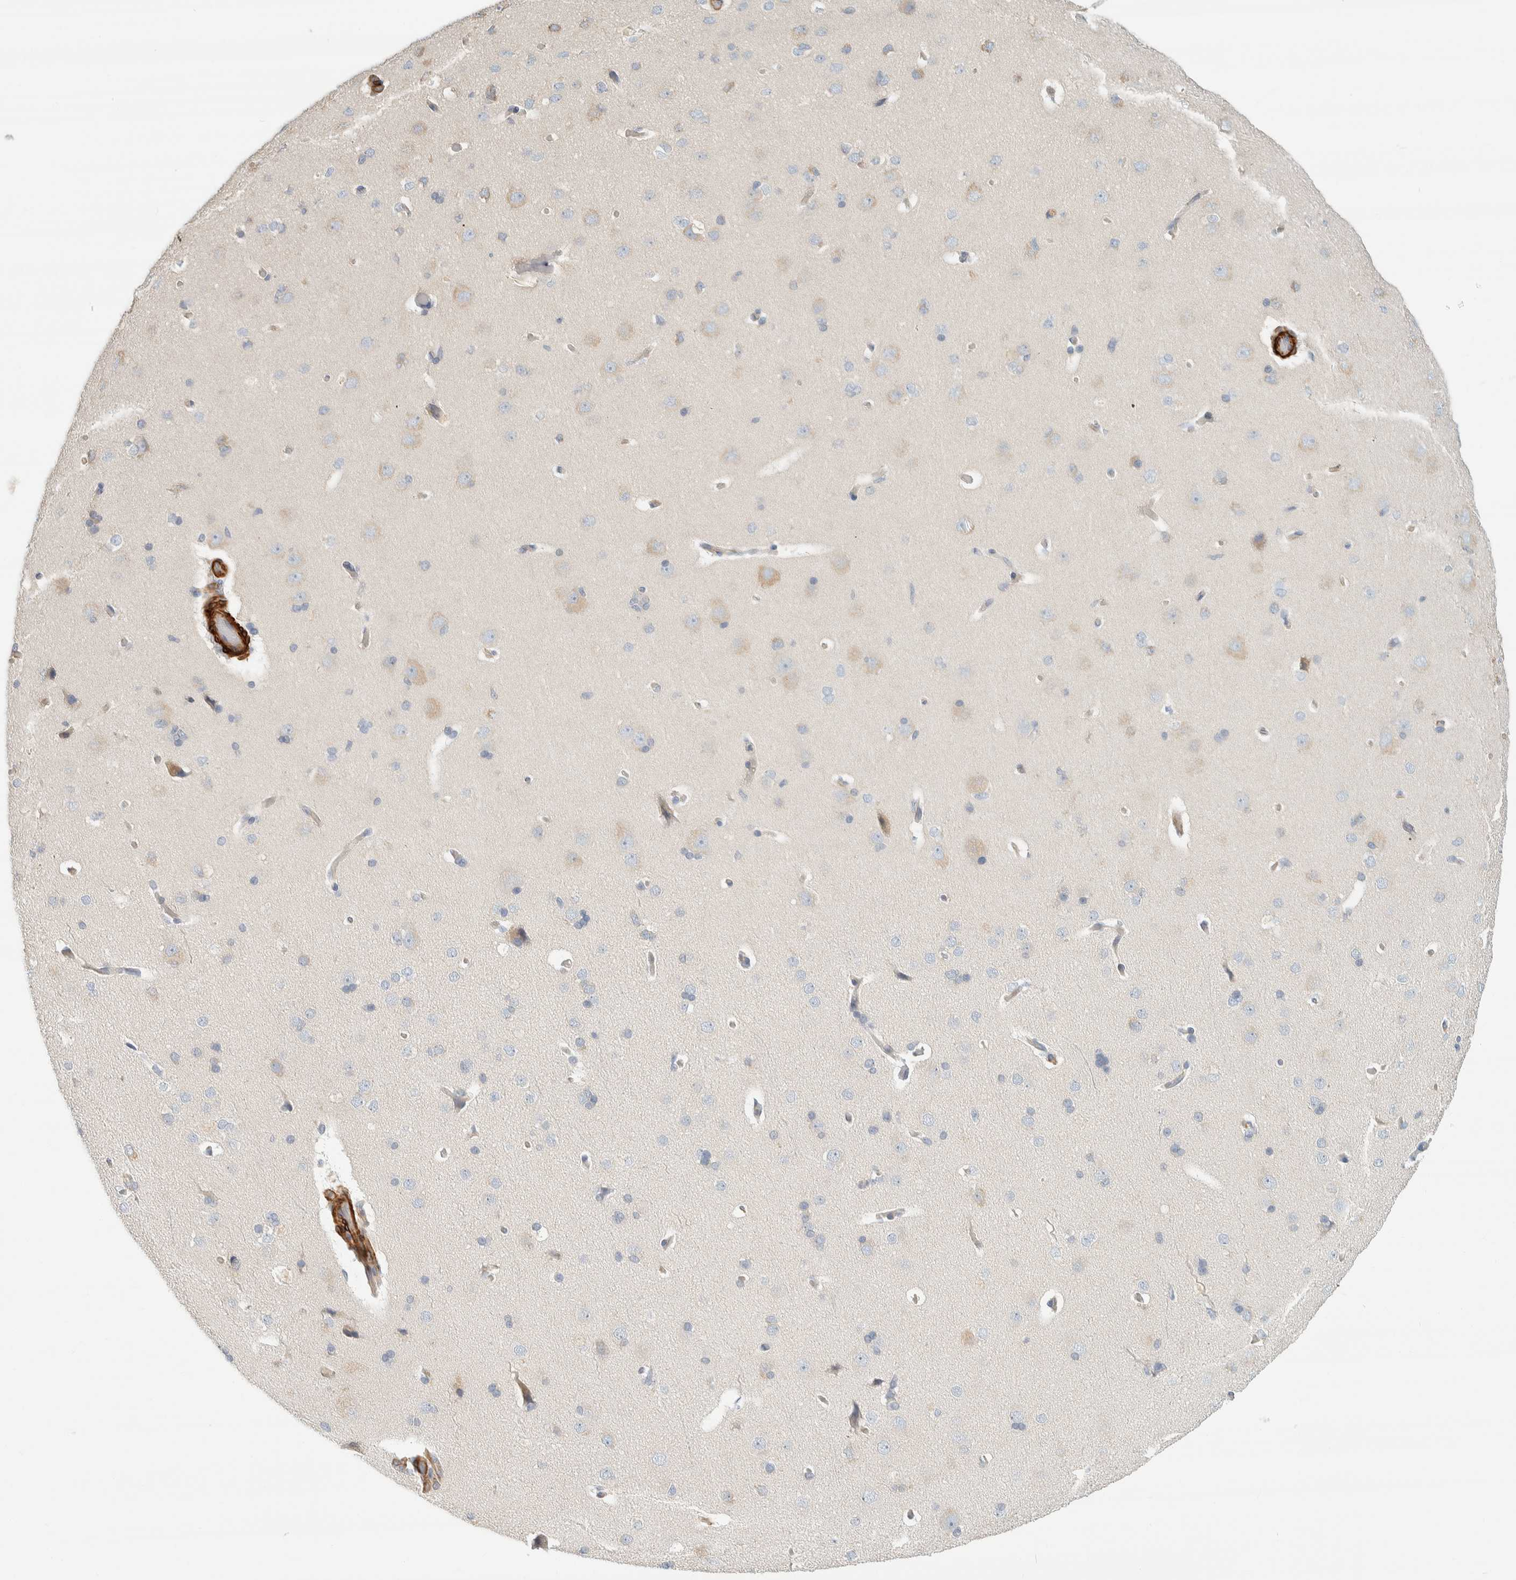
{"staining": {"intensity": "negative", "quantity": "none", "location": "none"}, "tissue": "cerebral cortex", "cell_type": "Endothelial cells", "image_type": "normal", "snomed": [{"axis": "morphology", "description": "Normal tissue, NOS"}, {"axis": "topography", "description": "Cerebral cortex"}, {"axis": "topography", "description": "Hippocampus"}], "caption": "Histopathology image shows no protein staining in endothelial cells of benign cerebral cortex.", "gene": "CDR2", "patient": {"sex": "female", "age": 19}}